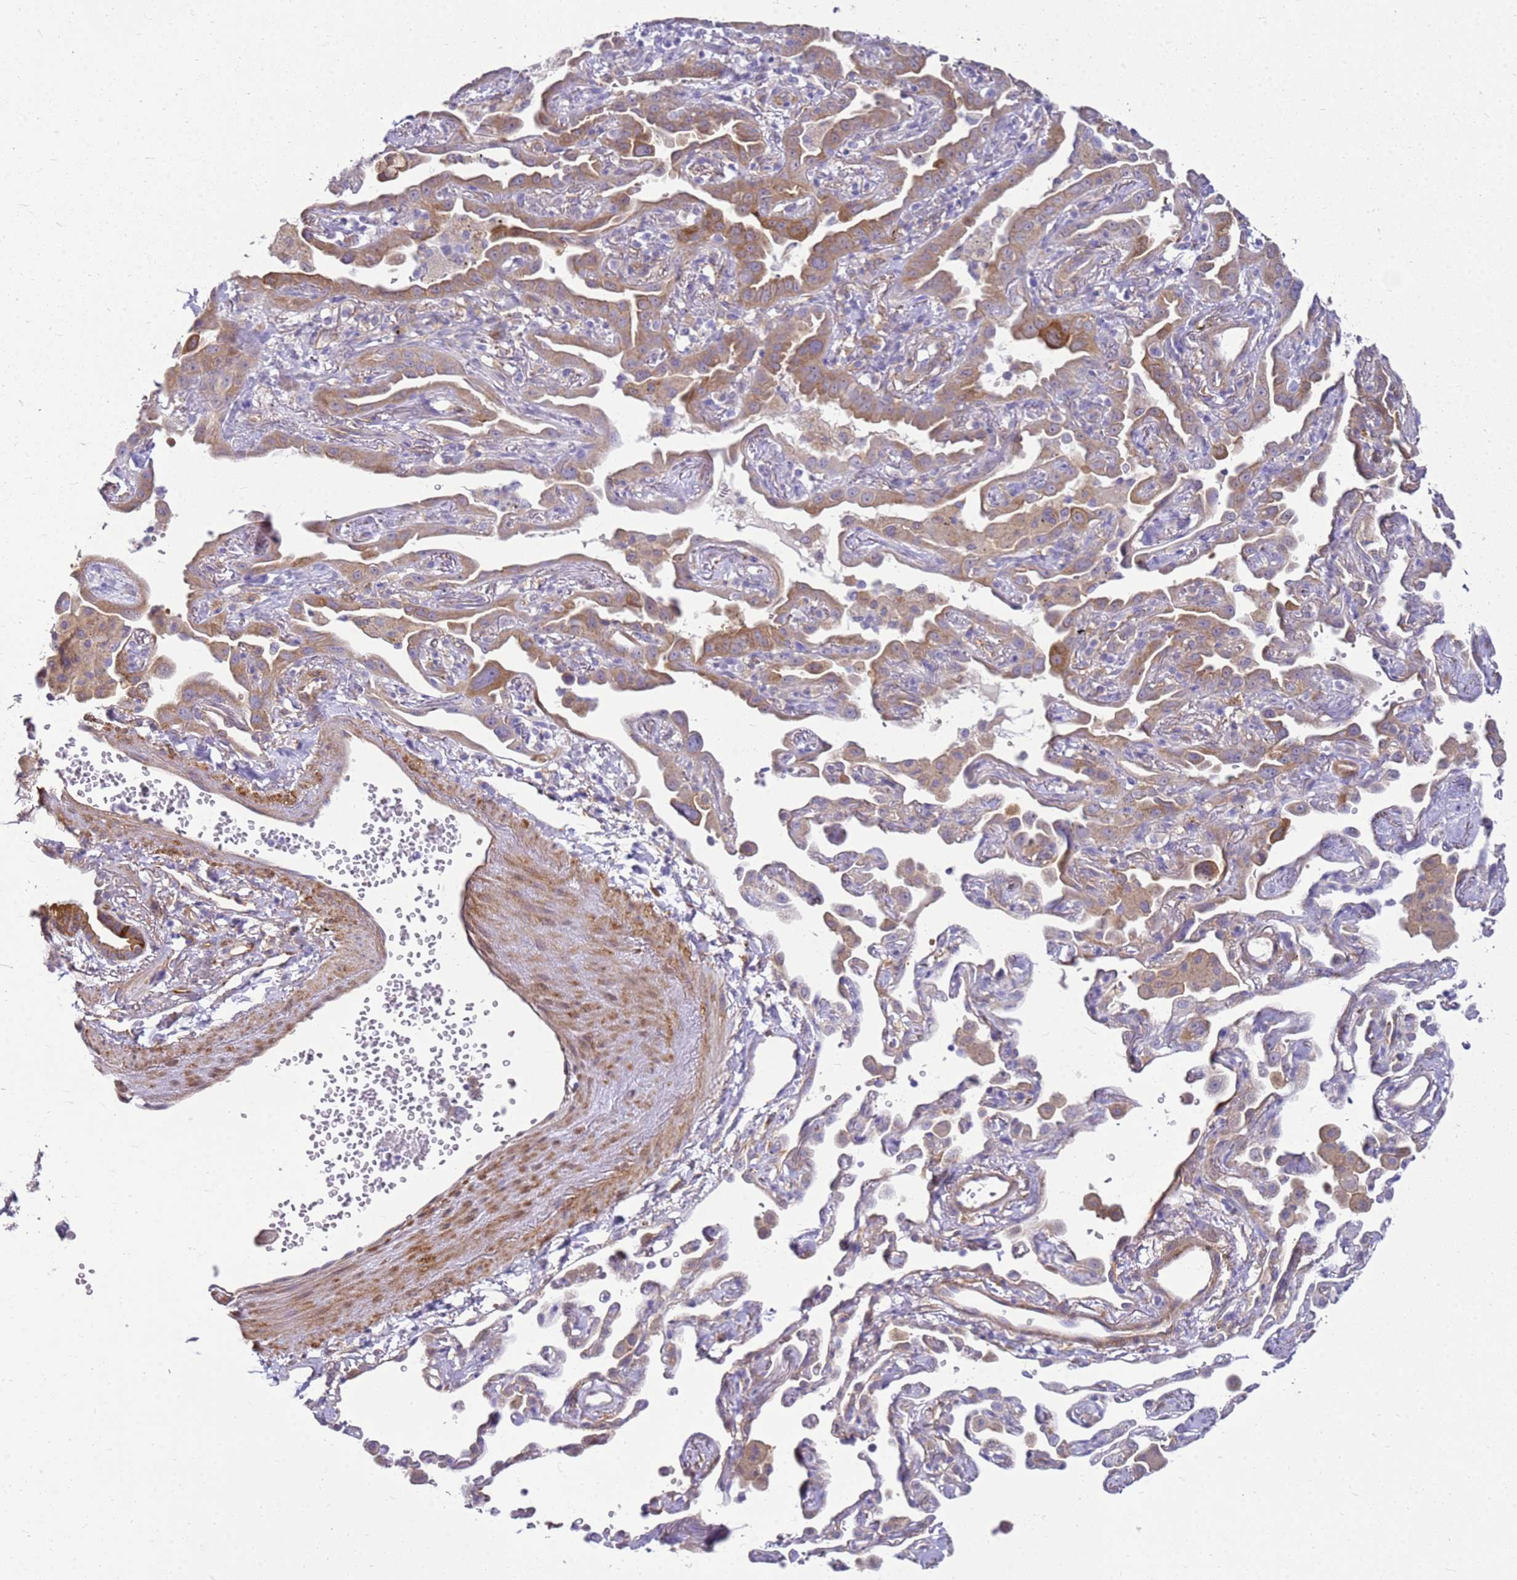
{"staining": {"intensity": "moderate", "quantity": ">75%", "location": "cytoplasmic/membranous"}, "tissue": "lung cancer", "cell_type": "Tumor cells", "image_type": "cancer", "snomed": [{"axis": "morphology", "description": "Adenocarcinoma, NOS"}, {"axis": "topography", "description": "Lung"}], "caption": "Immunohistochemistry (DAB (3,3'-diaminobenzidine)) staining of human lung cancer displays moderate cytoplasmic/membranous protein expression in about >75% of tumor cells.", "gene": "HSPB1", "patient": {"sex": "male", "age": 67}}